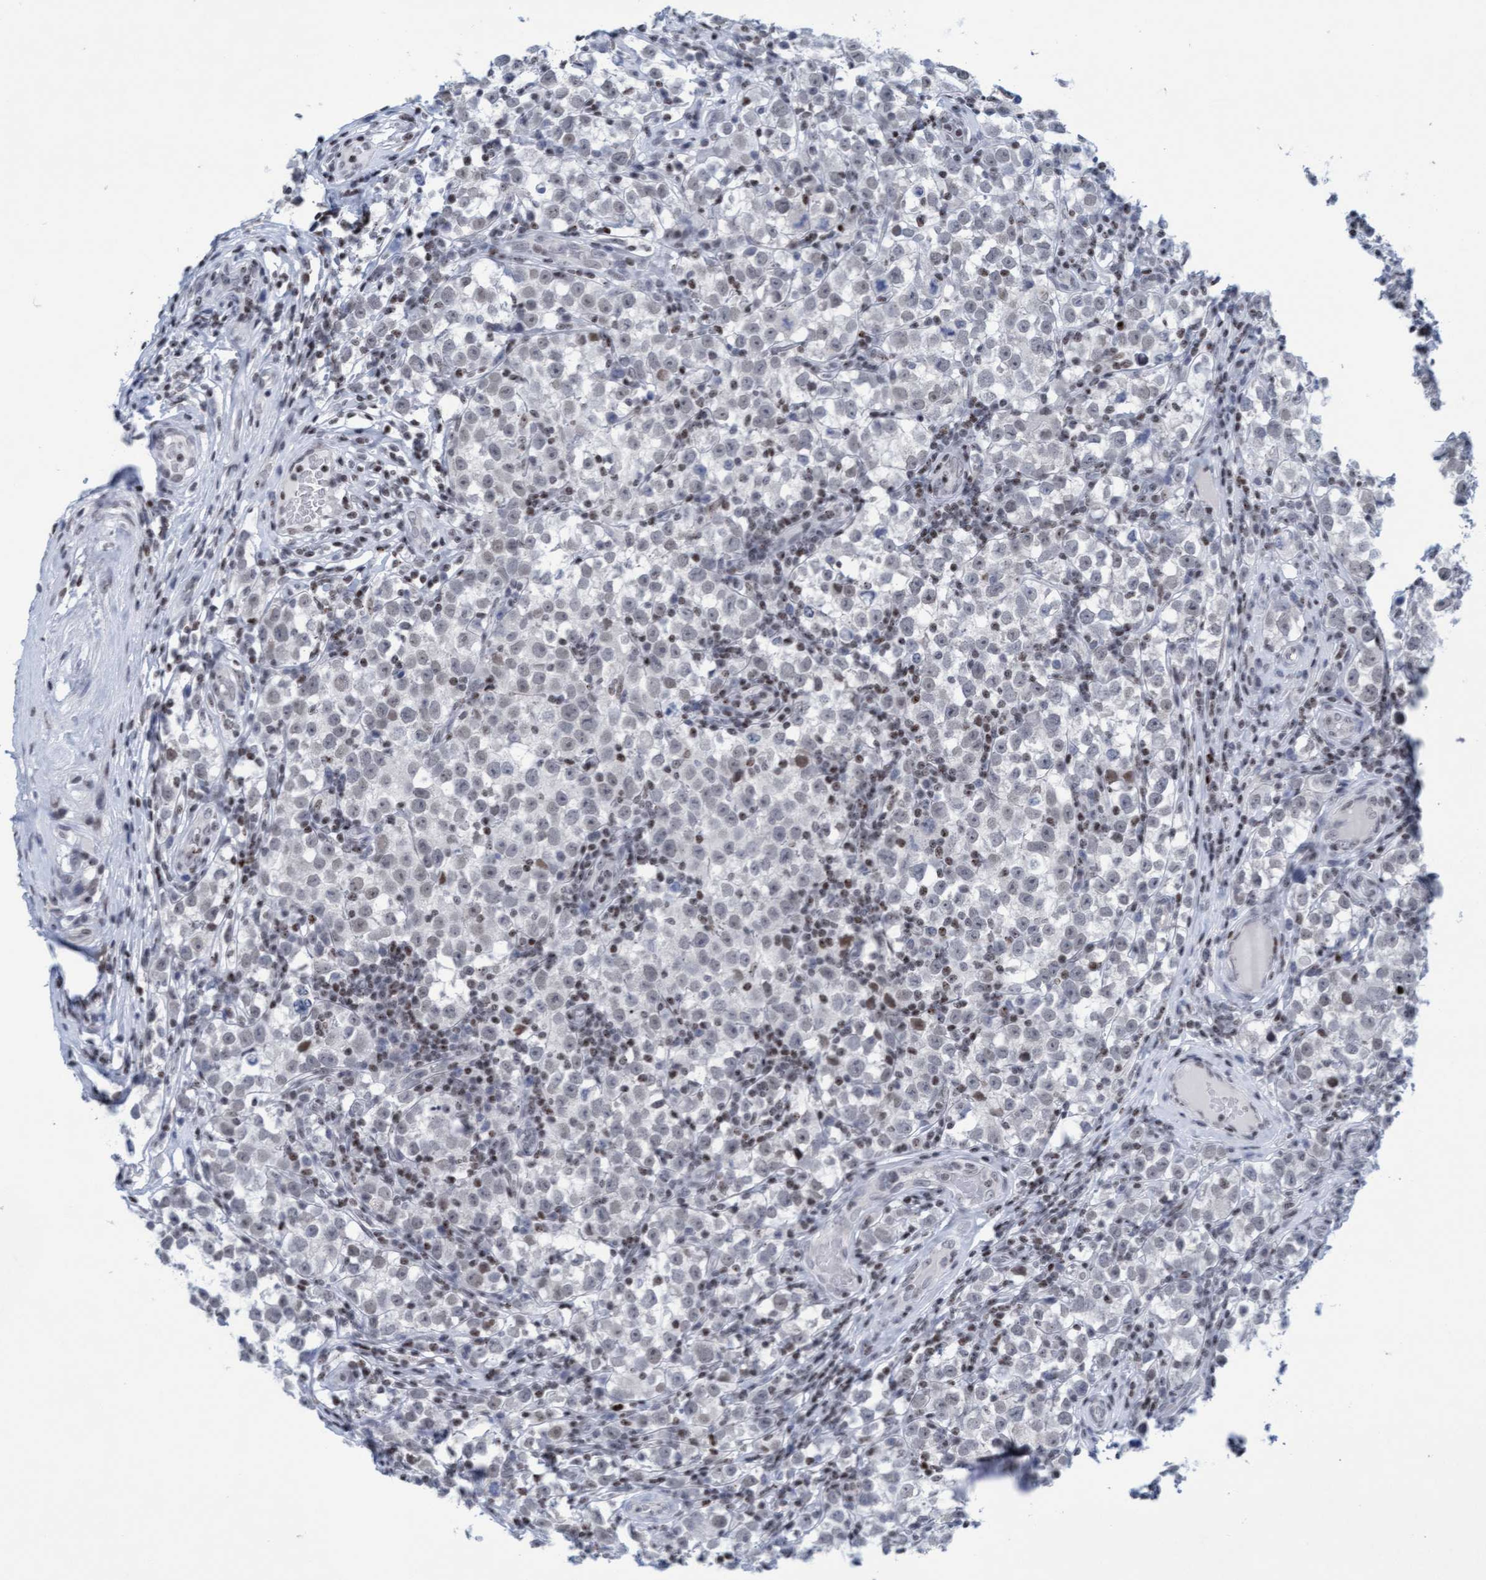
{"staining": {"intensity": "negative", "quantity": "none", "location": "none"}, "tissue": "testis cancer", "cell_type": "Tumor cells", "image_type": "cancer", "snomed": [{"axis": "morphology", "description": "Normal tissue, NOS"}, {"axis": "morphology", "description": "Seminoma, NOS"}, {"axis": "topography", "description": "Testis"}], "caption": "High magnification brightfield microscopy of testis cancer stained with DAB (3,3'-diaminobenzidine) (brown) and counterstained with hematoxylin (blue): tumor cells show no significant expression.", "gene": "GLRX2", "patient": {"sex": "male", "age": 43}}